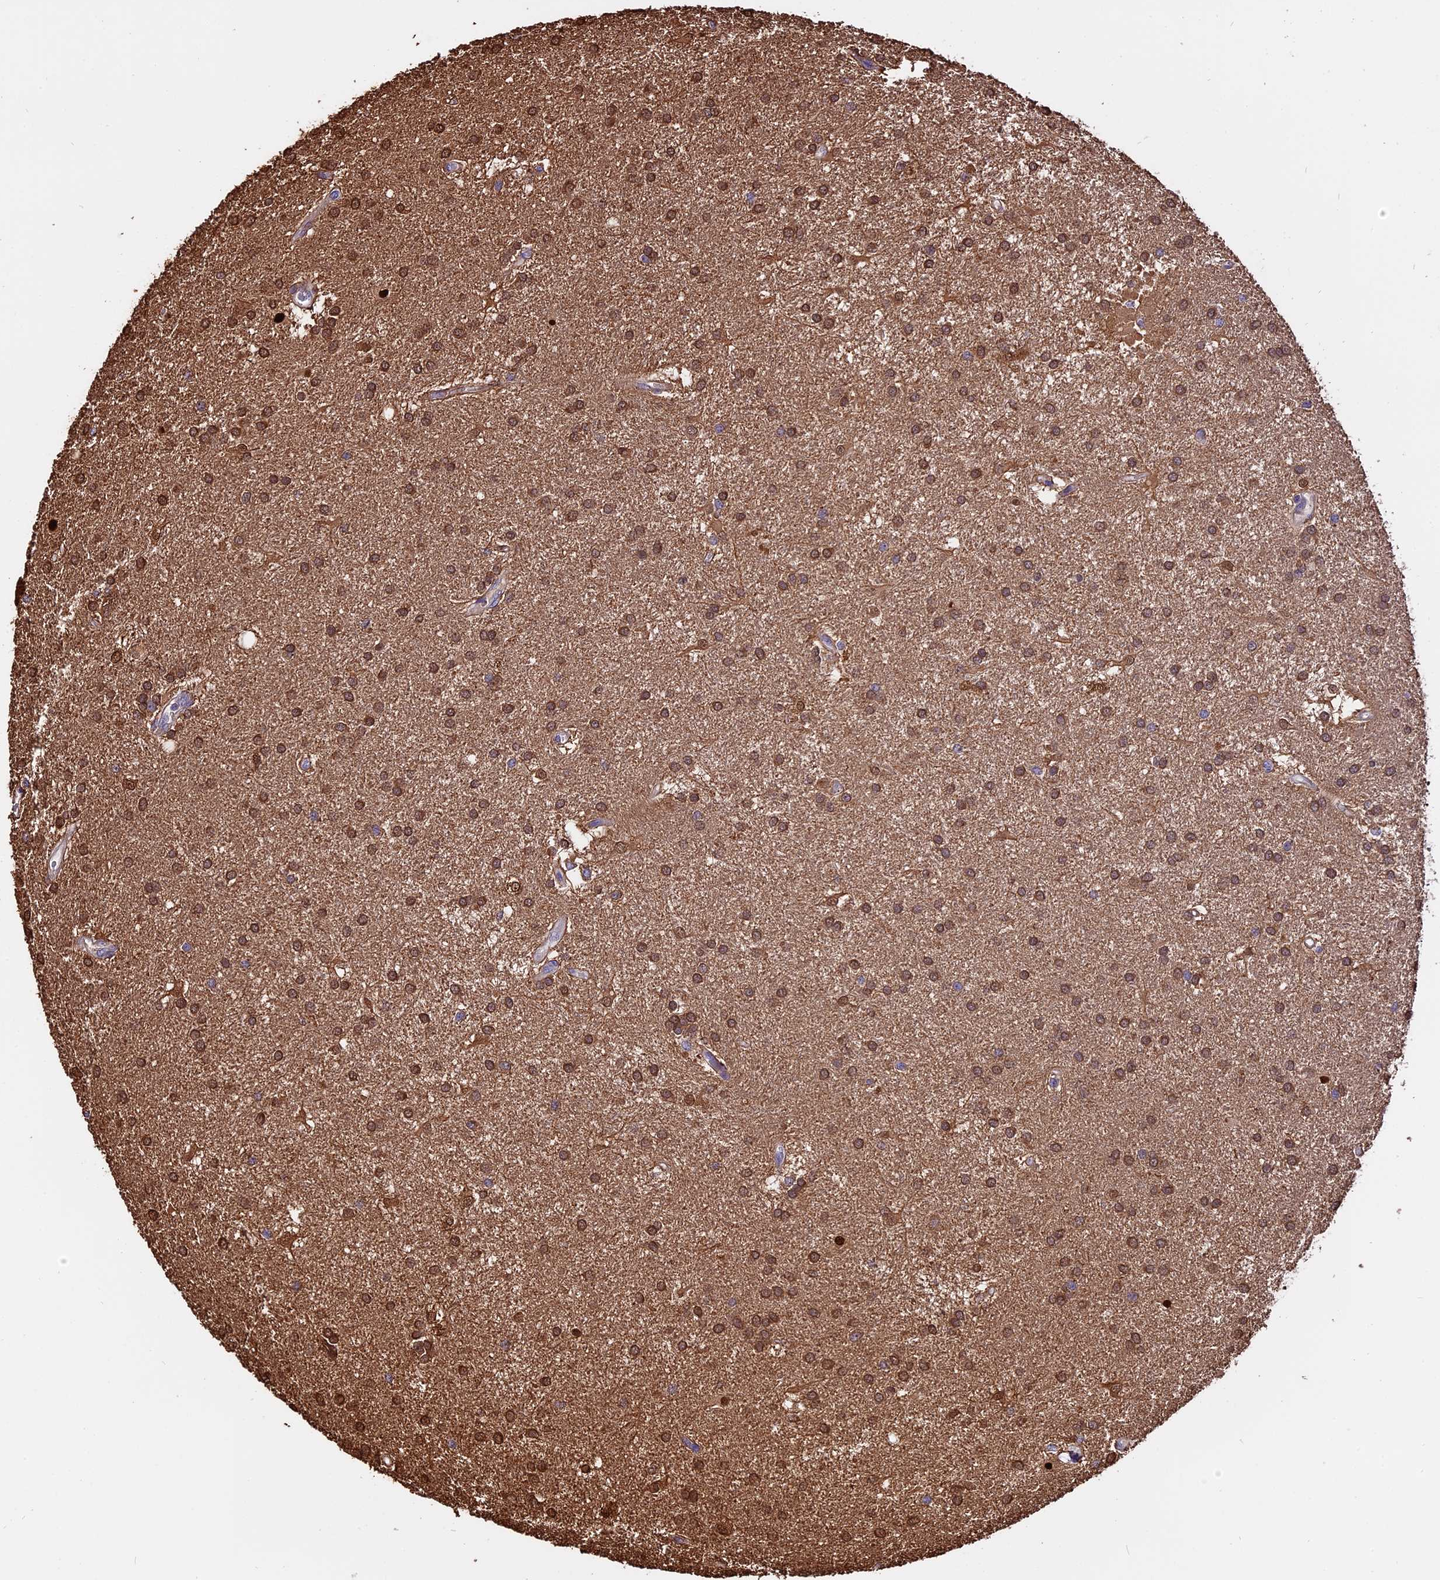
{"staining": {"intensity": "moderate", "quantity": ">75%", "location": "cytoplasmic/membranous,nuclear"}, "tissue": "glioma", "cell_type": "Tumor cells", "image_type": "cancer", "snomed": [{"axis": "morphology", "description": "Glioma, malignant, Low grade"}, {"axis": "topography", "description": "Brain"}], "caption": "Protein staining exhibits moderate cytoplasmic/membranous and nuclear positivity in about >75% of tumor cells in malignant glioma (low-grade).", "gene": "MAP3K7CL", "patient": {"sex": "male", "age": 66}}